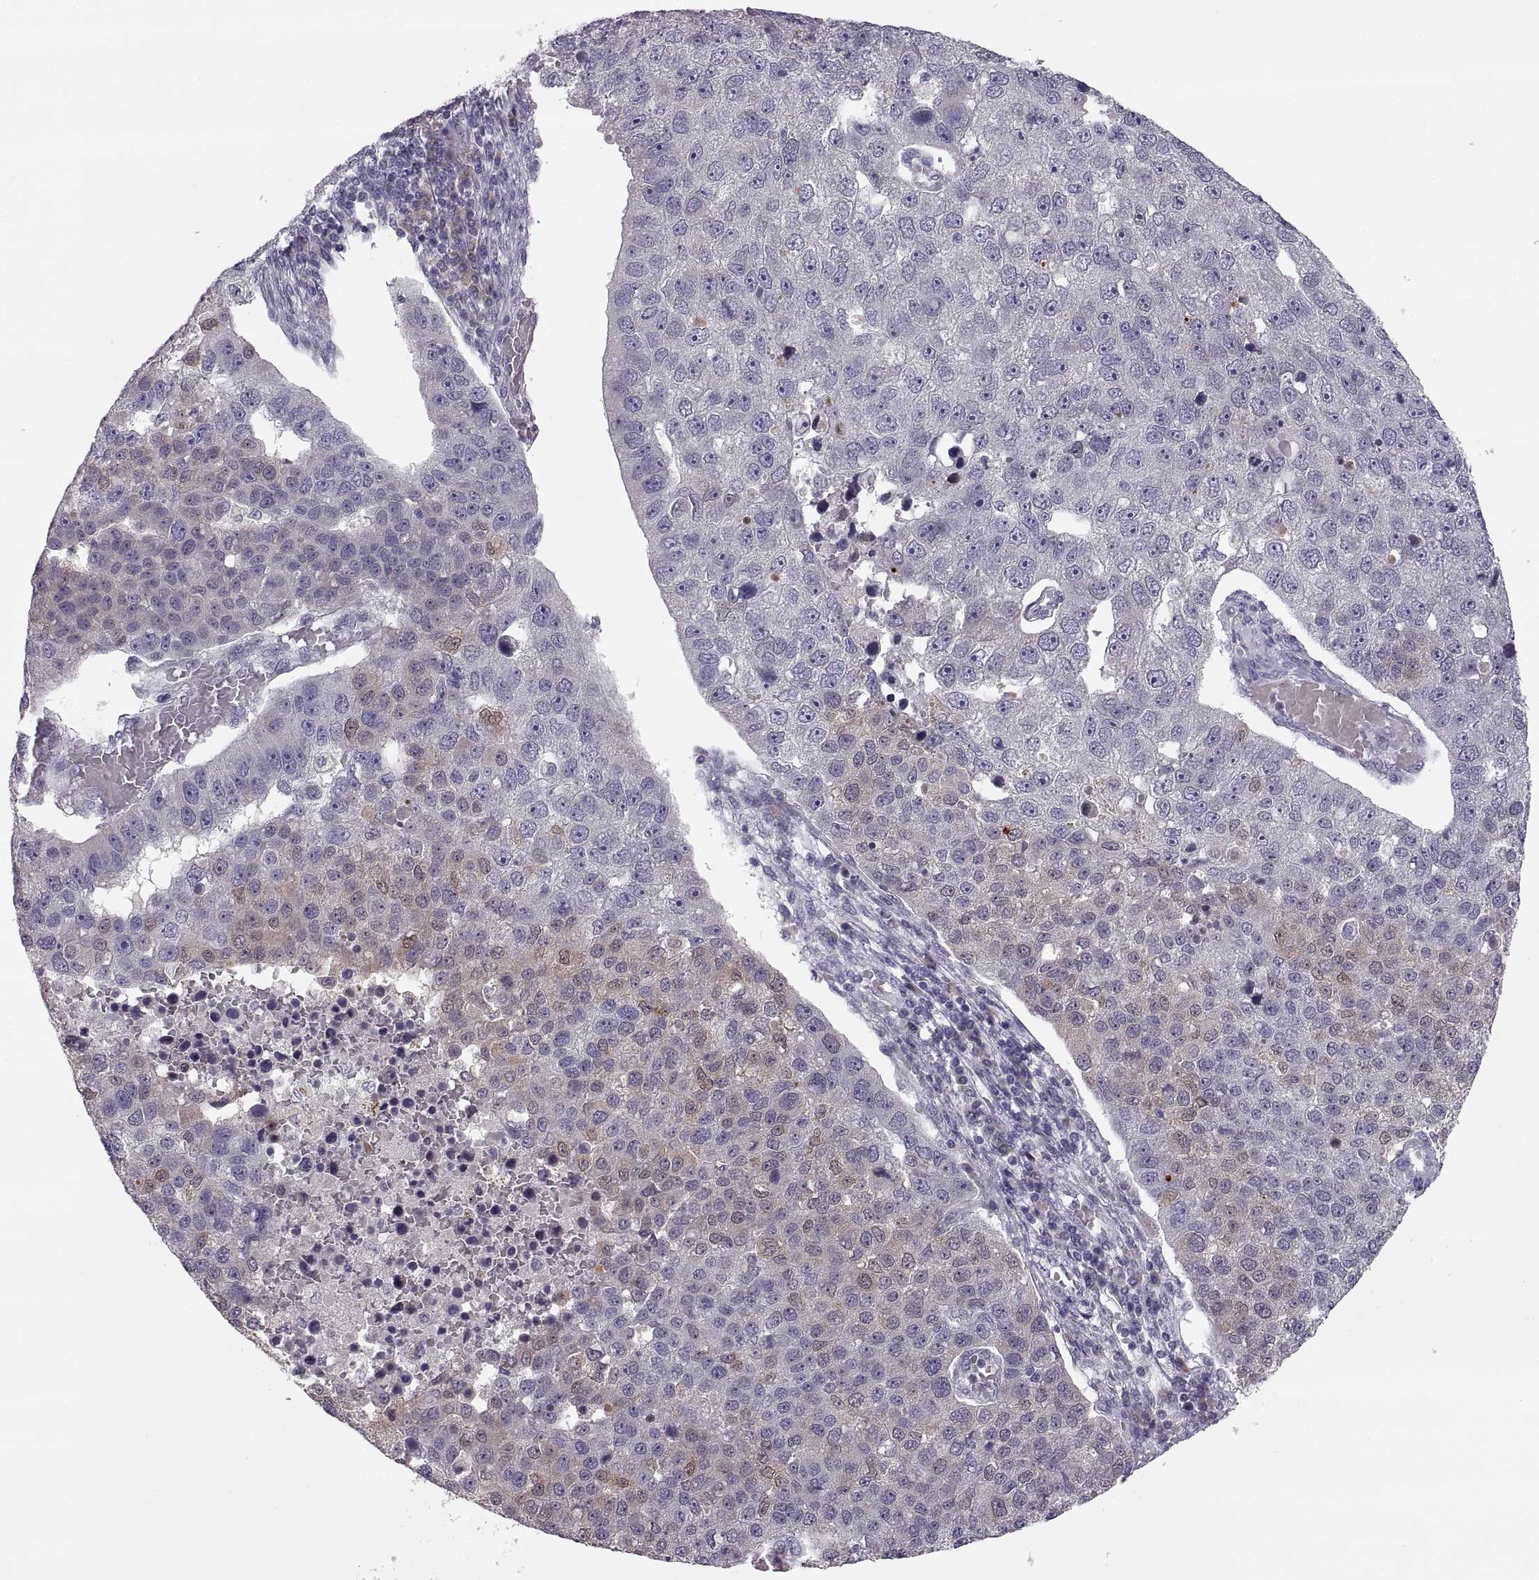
{"staining": {"intensity": "weak", "quantity": "25%-75%", "location": "cytoplasmic/membranous"}, "tissue": "pancreatic cancer", "cell_type": "Tumor cells", "image_type": "cancer", "snomed": [{"axis": "morphology", "description": "Adenocarcinoma, NOS"}, {"axis": "topography", "description": "Pancreas"}], "caption": "Immunohistochemical staining of human pancreatic cancer displays low levels of weak cytoplasmic/membranous positivity in about 25%-75% of tumor cells.", "gene": "ADH6", "patient": {"sex": "female", "age": 61}}